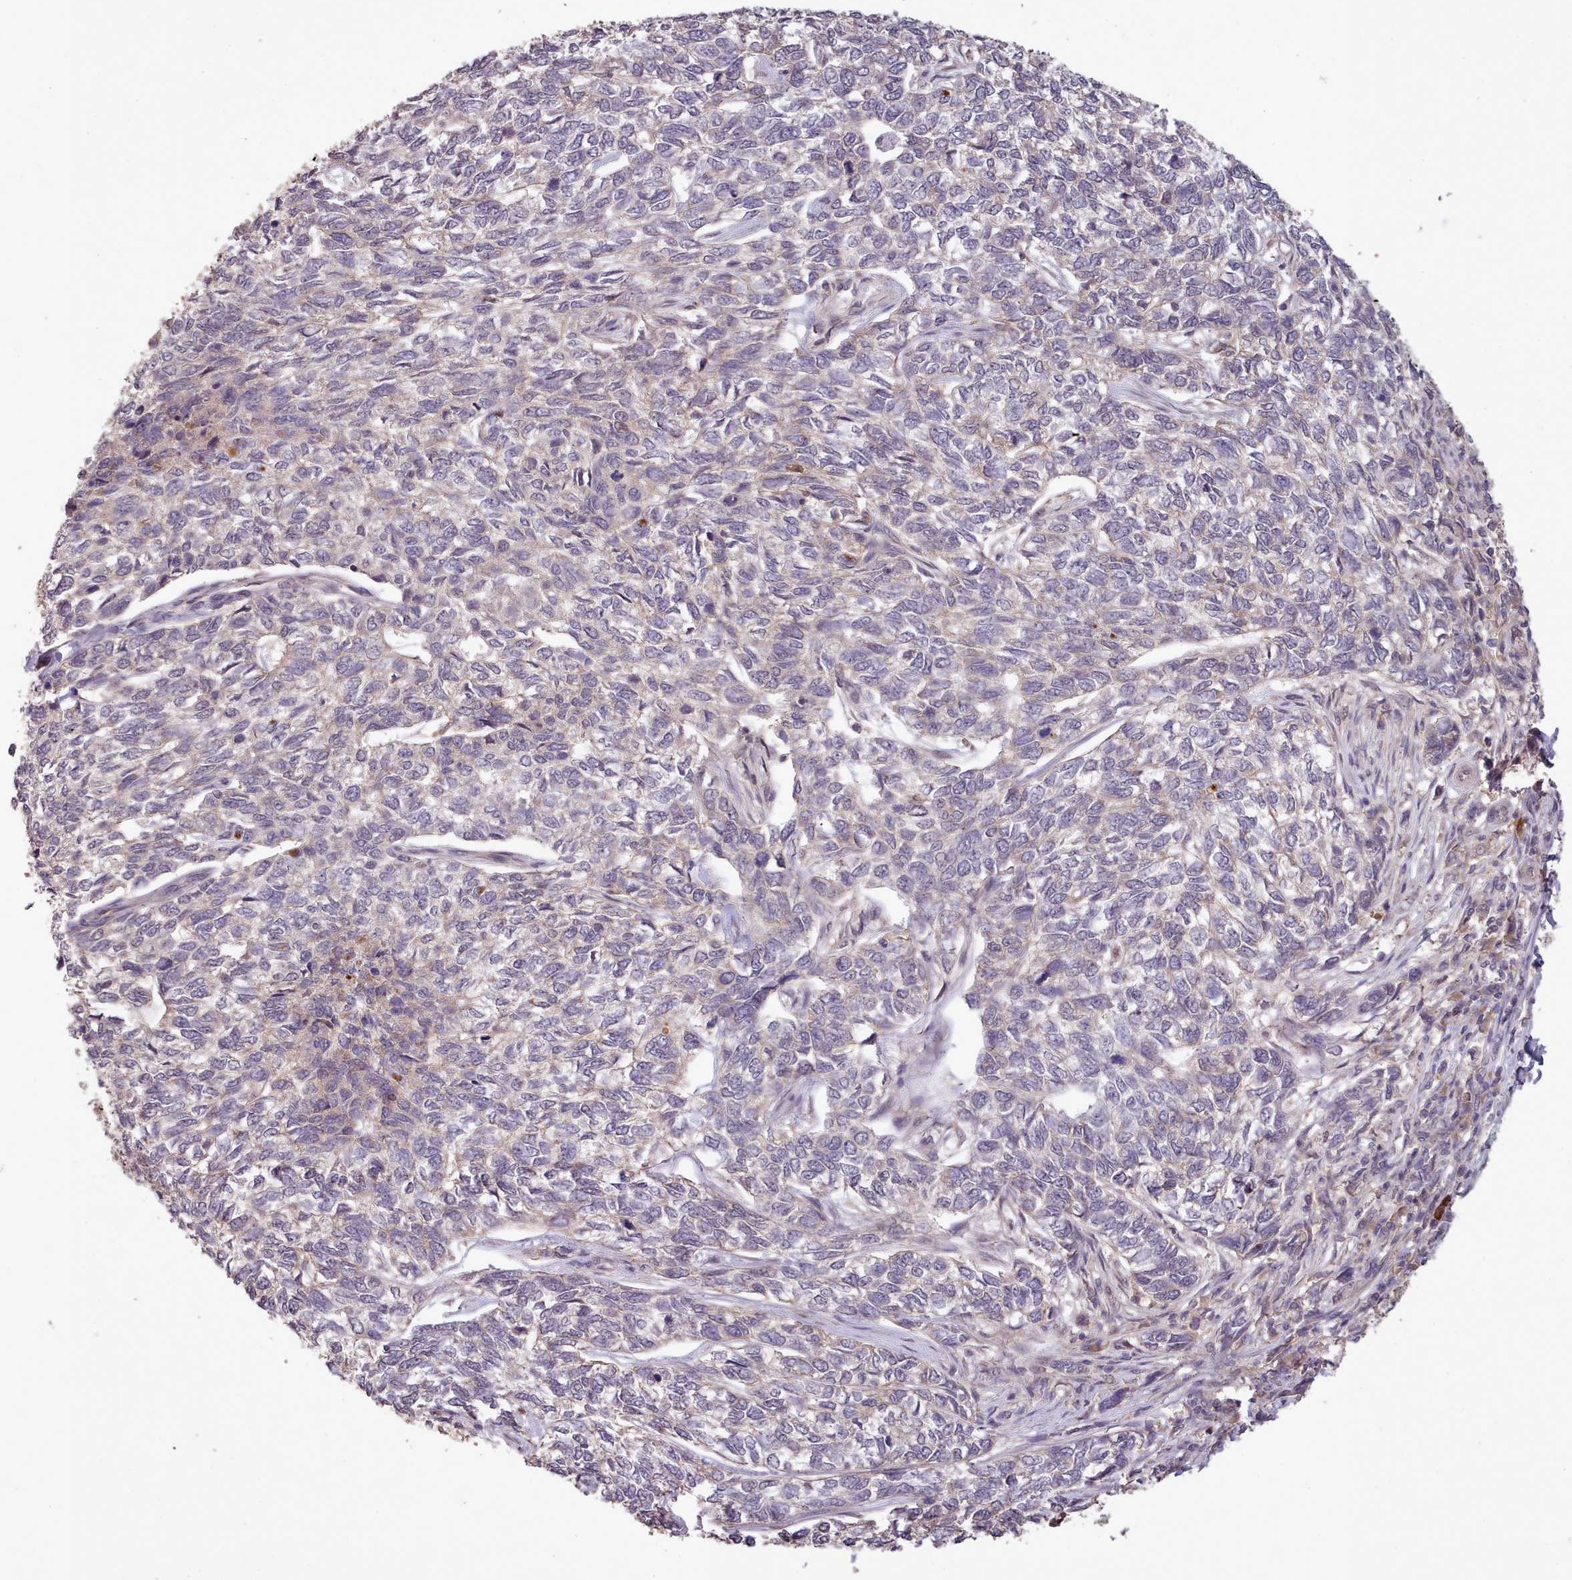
{"staining": {"intensity": "negative", "quantity": "none", "location": "none"}, "tissue": "skin cancer", "cell_type": "Tumor cells", "image_type": "cancer", "snomed": [{"axis": "morphology", "description": "Basal cell carcinoma"}, {"axis": "topography", "description": "Skin"}], "caption": "A micrograph of basal cell carcinoma (skin) stained for a protein displays no brown staining in tumor cells.", "gene": "CDC6", "patient": {"sex": "female", "age": 65}}